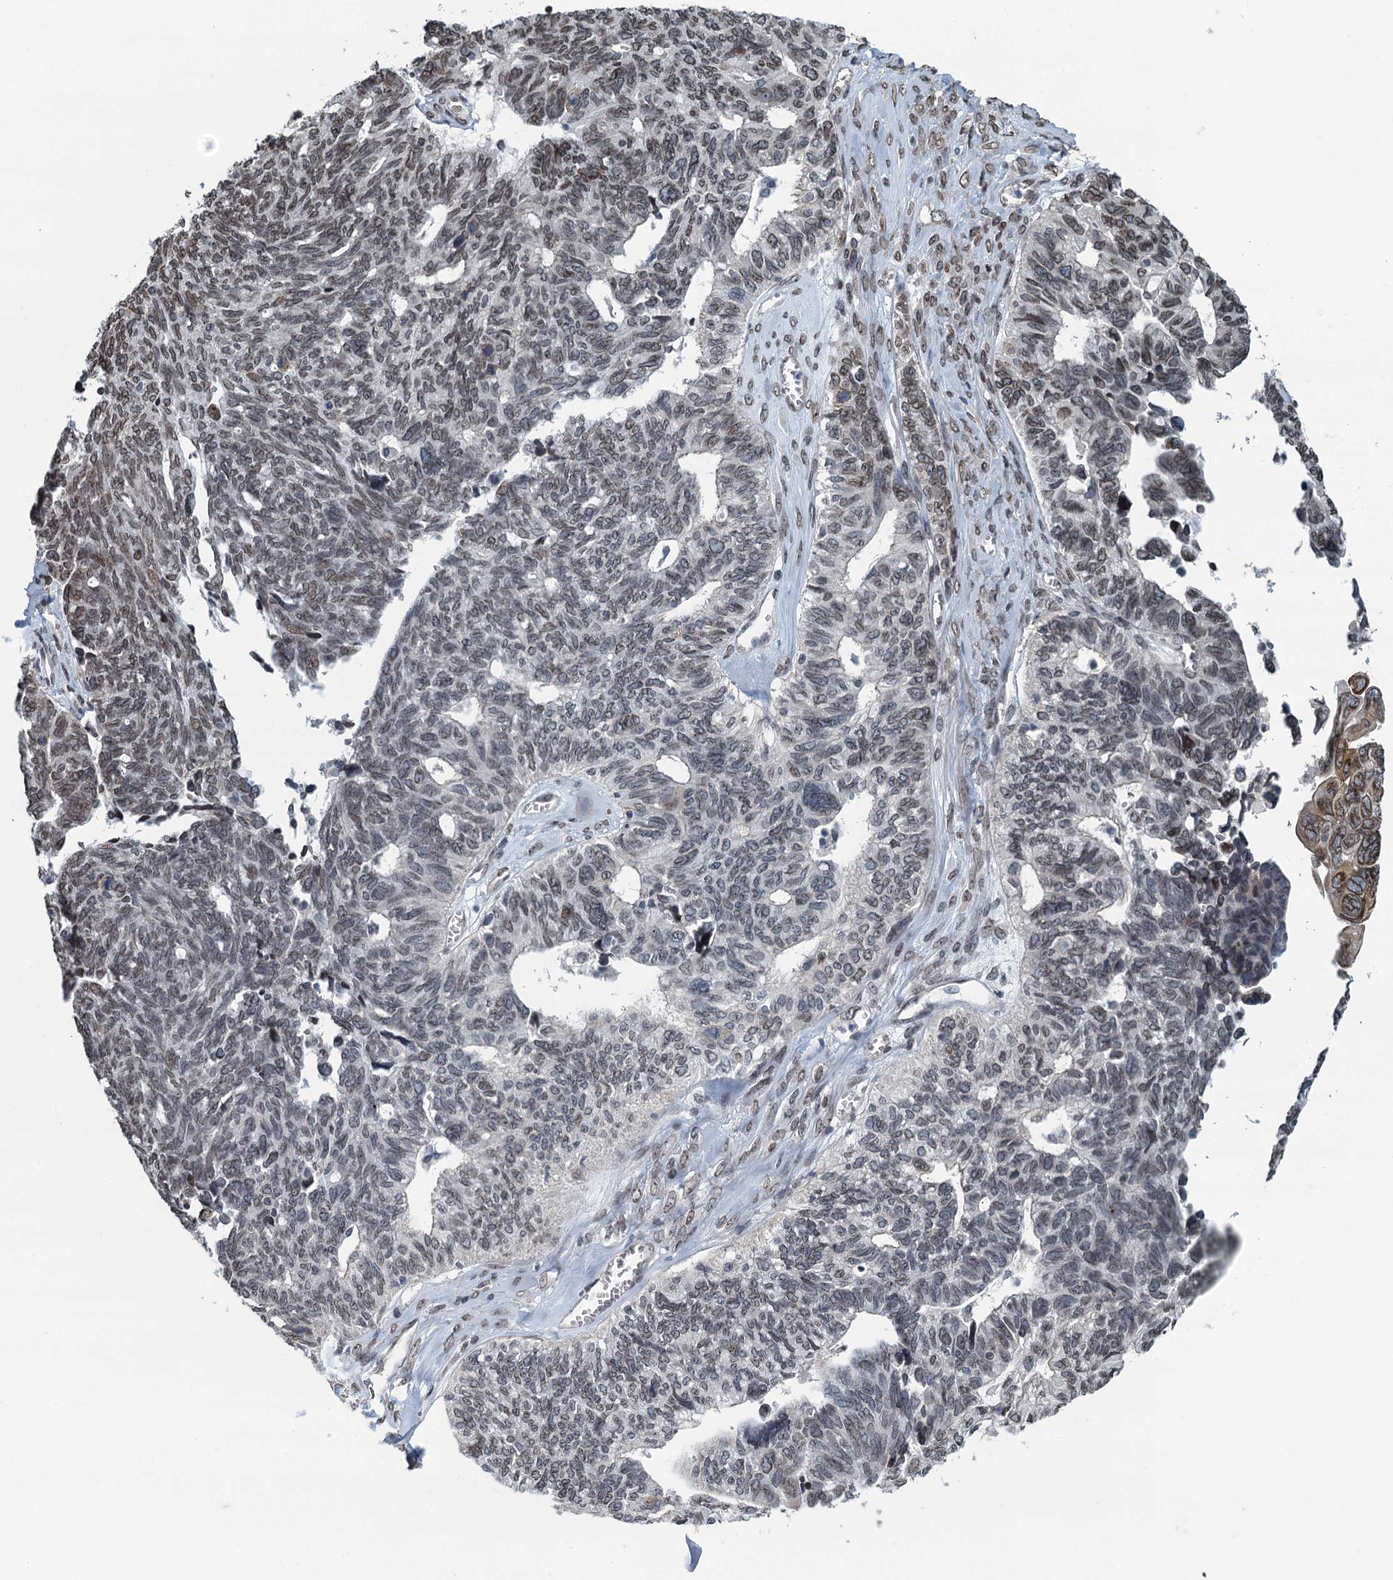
{"staining": {"intensity": "weak", "quantity": "25%-75%", "location": "cytoplasmic/membranous,nuclear"}, "tissue": "ovarian cancer", "cell_type": "Tumor cells", "image_type": "cancer", "snomed": [{"axis": "morphology", "description": "Cystadenocarcinoma, serous, NOS"}, {"axis": "topography", "description": "Ovary"}], "caption": "The photomicrograph shows staining of ovarian serous cystadenocarcinoma, revealing weak cytoplasmic/membranous and nuclear protein expression (brown color) within tumor cells.", "gene": "CCDC34", "patient": {"sex": "female", "age": 79}}